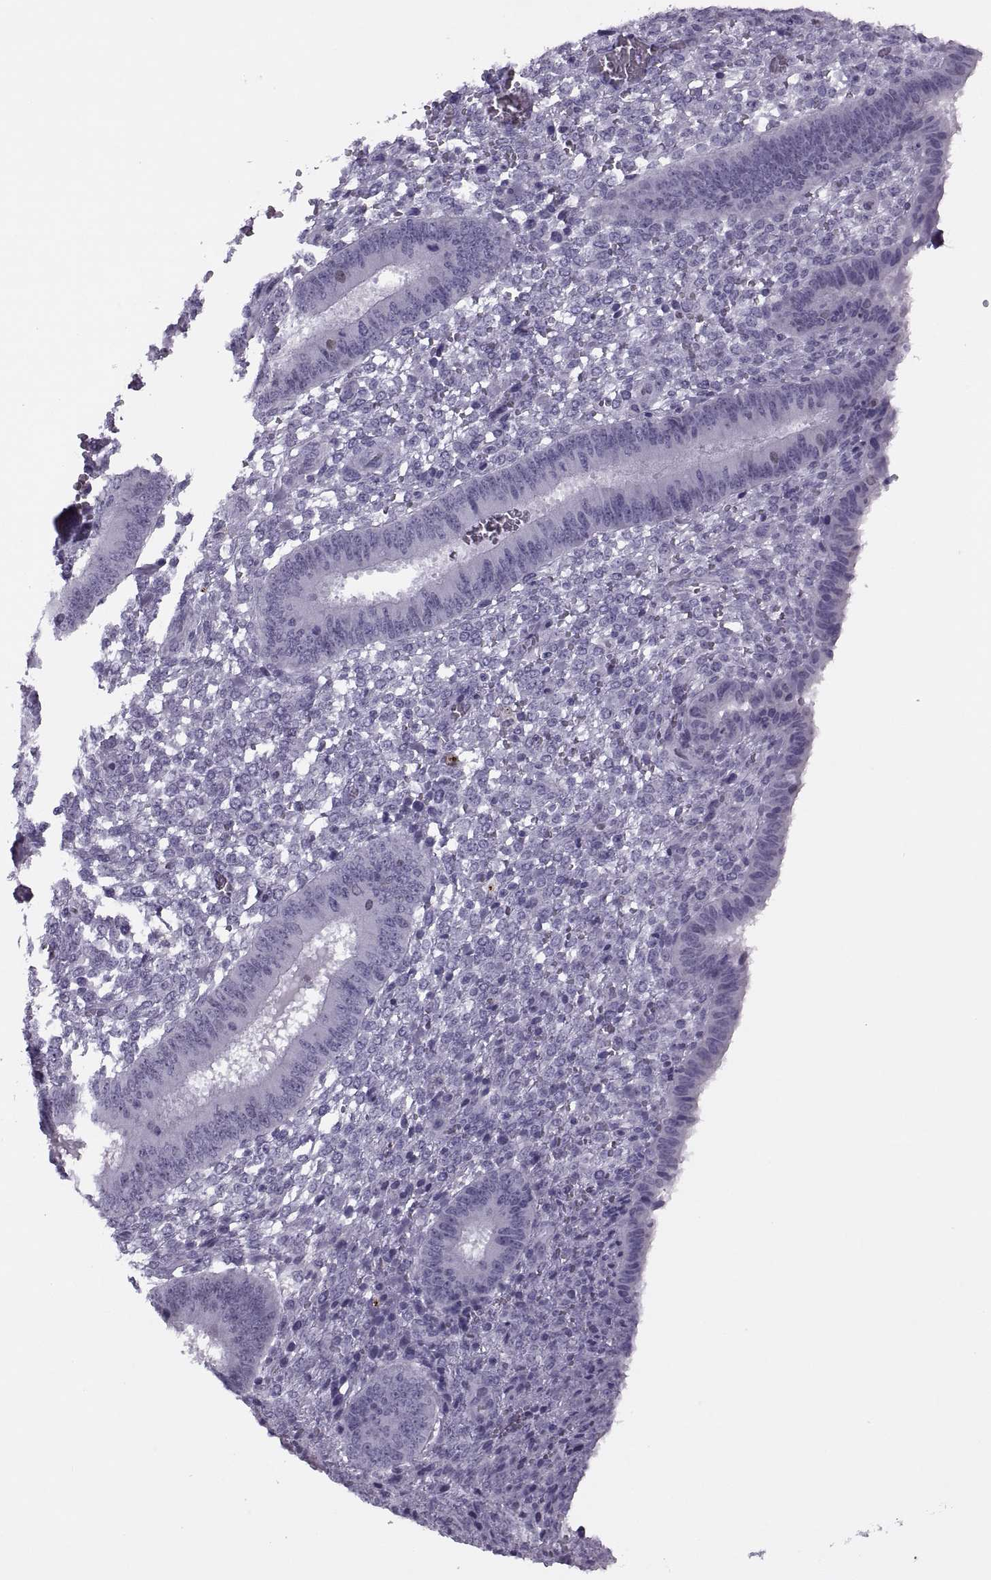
{"staining": {"intensity": "negative", "quantity": "none", "location": "none"}, "tissue": "endometrium", "cell_type": "Cells in endometrial stroma", "image_type": "normal", "snomed": [{"axis": "morphology", "description": "Normal tissue, NOS"}, {"axis": "topography", "description": "Endometrium"}], "caption": "This is an immunohistochemistry image of benign endometrium. There is no staining in cells in endometrial stroma.", "gene": "FAM24A", "patient": {"sex": "female", "age": 42}}